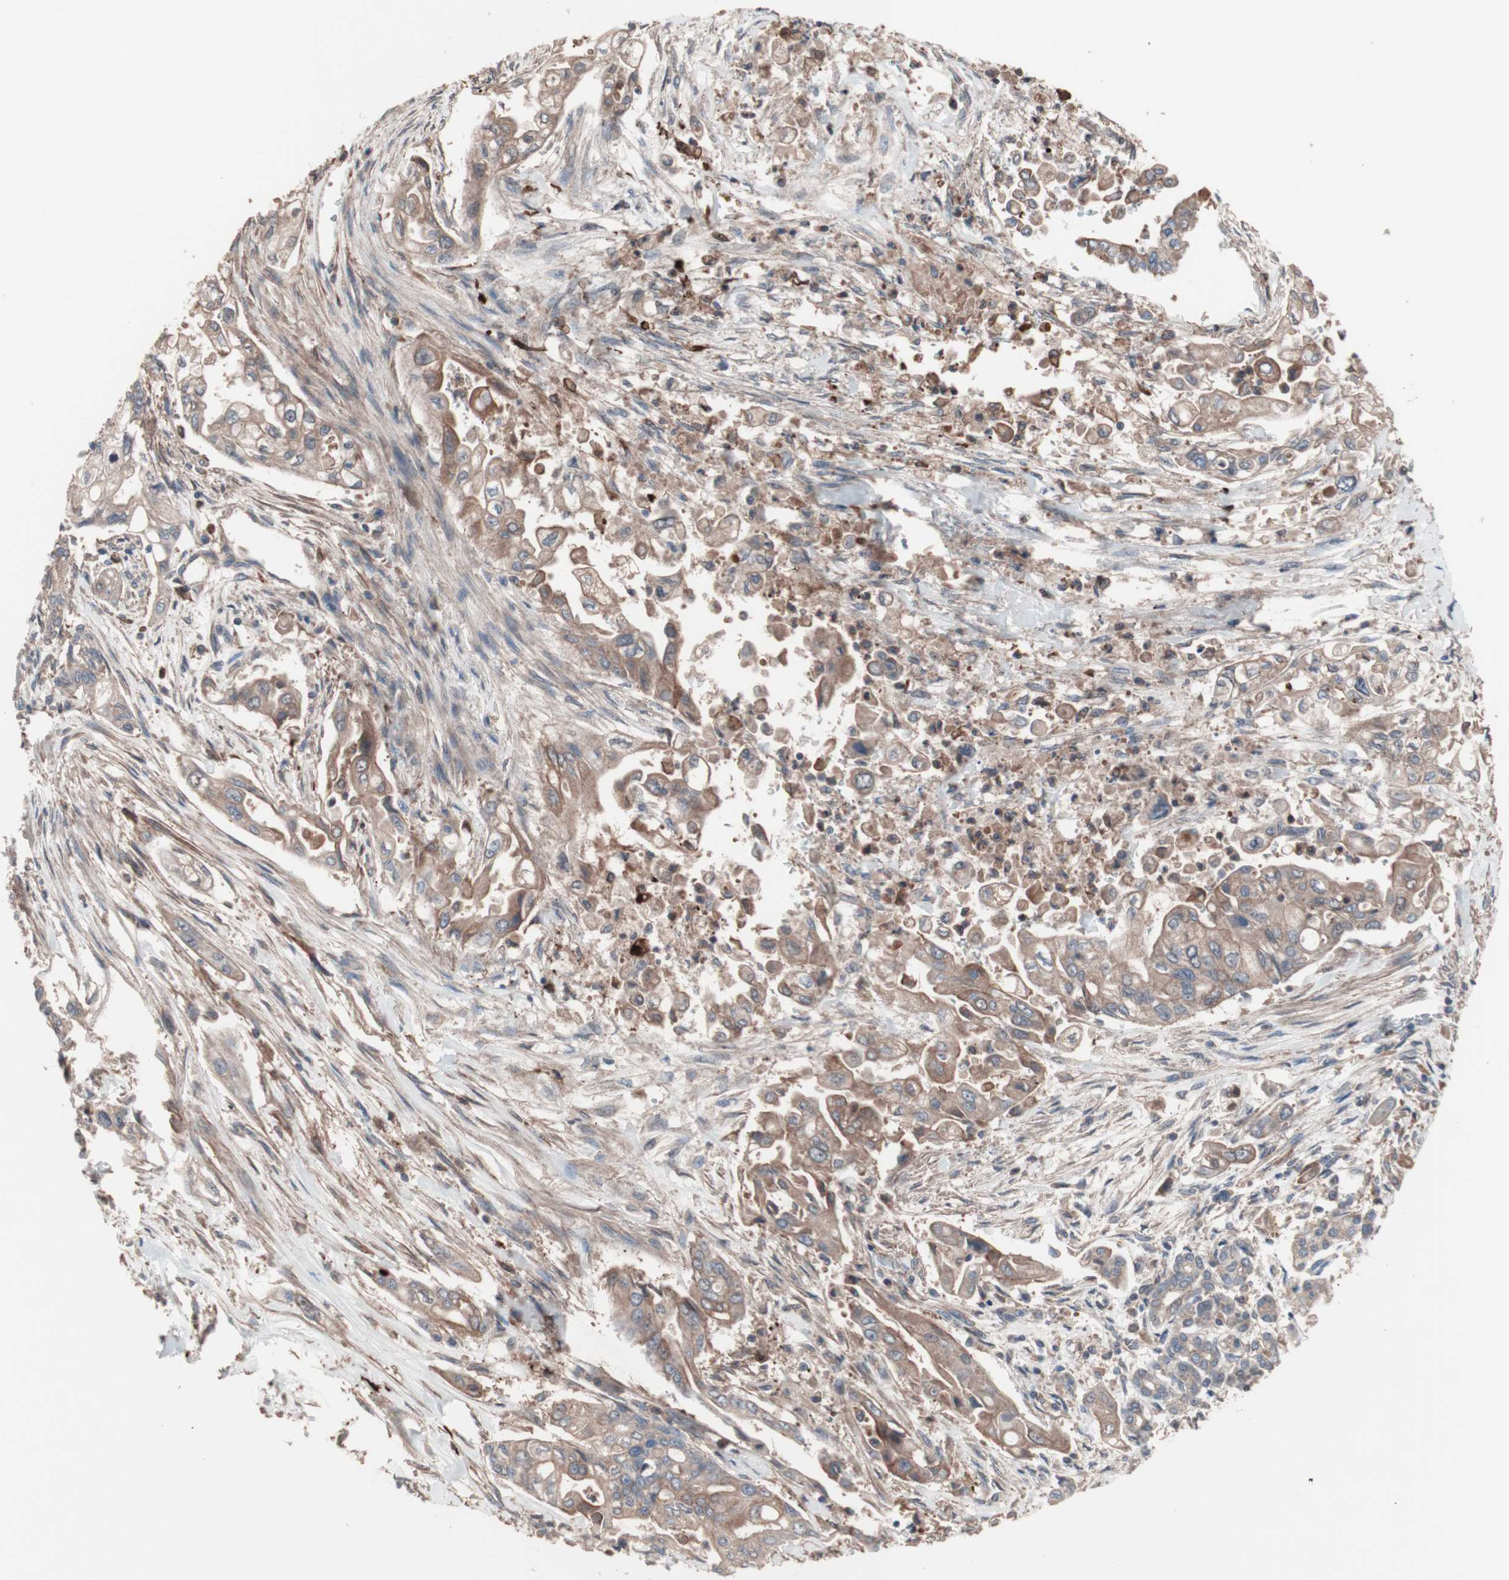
{"staining": {"intensity": "moderate", "quantity": ">75%", "location": "cytoplasmic/membranous"}, "tissue": "pancreatic cancer", "cell_type": "Tumor cells", "image_type": "cancer", "snomed": [{"axis": "morphology", "description": "Normal tissue, NOS"}, {"axis": "topography", "description": "Pancreas"}], "caption": "There is medium levels of moderate cytoplasmic/membranous positivity in tumor cells of pancreatic cancer, as demonstrated by immunohistochemical staining (brown color).", "gene": "ATG7", "patient": {"sex": "male", "age": 42}}